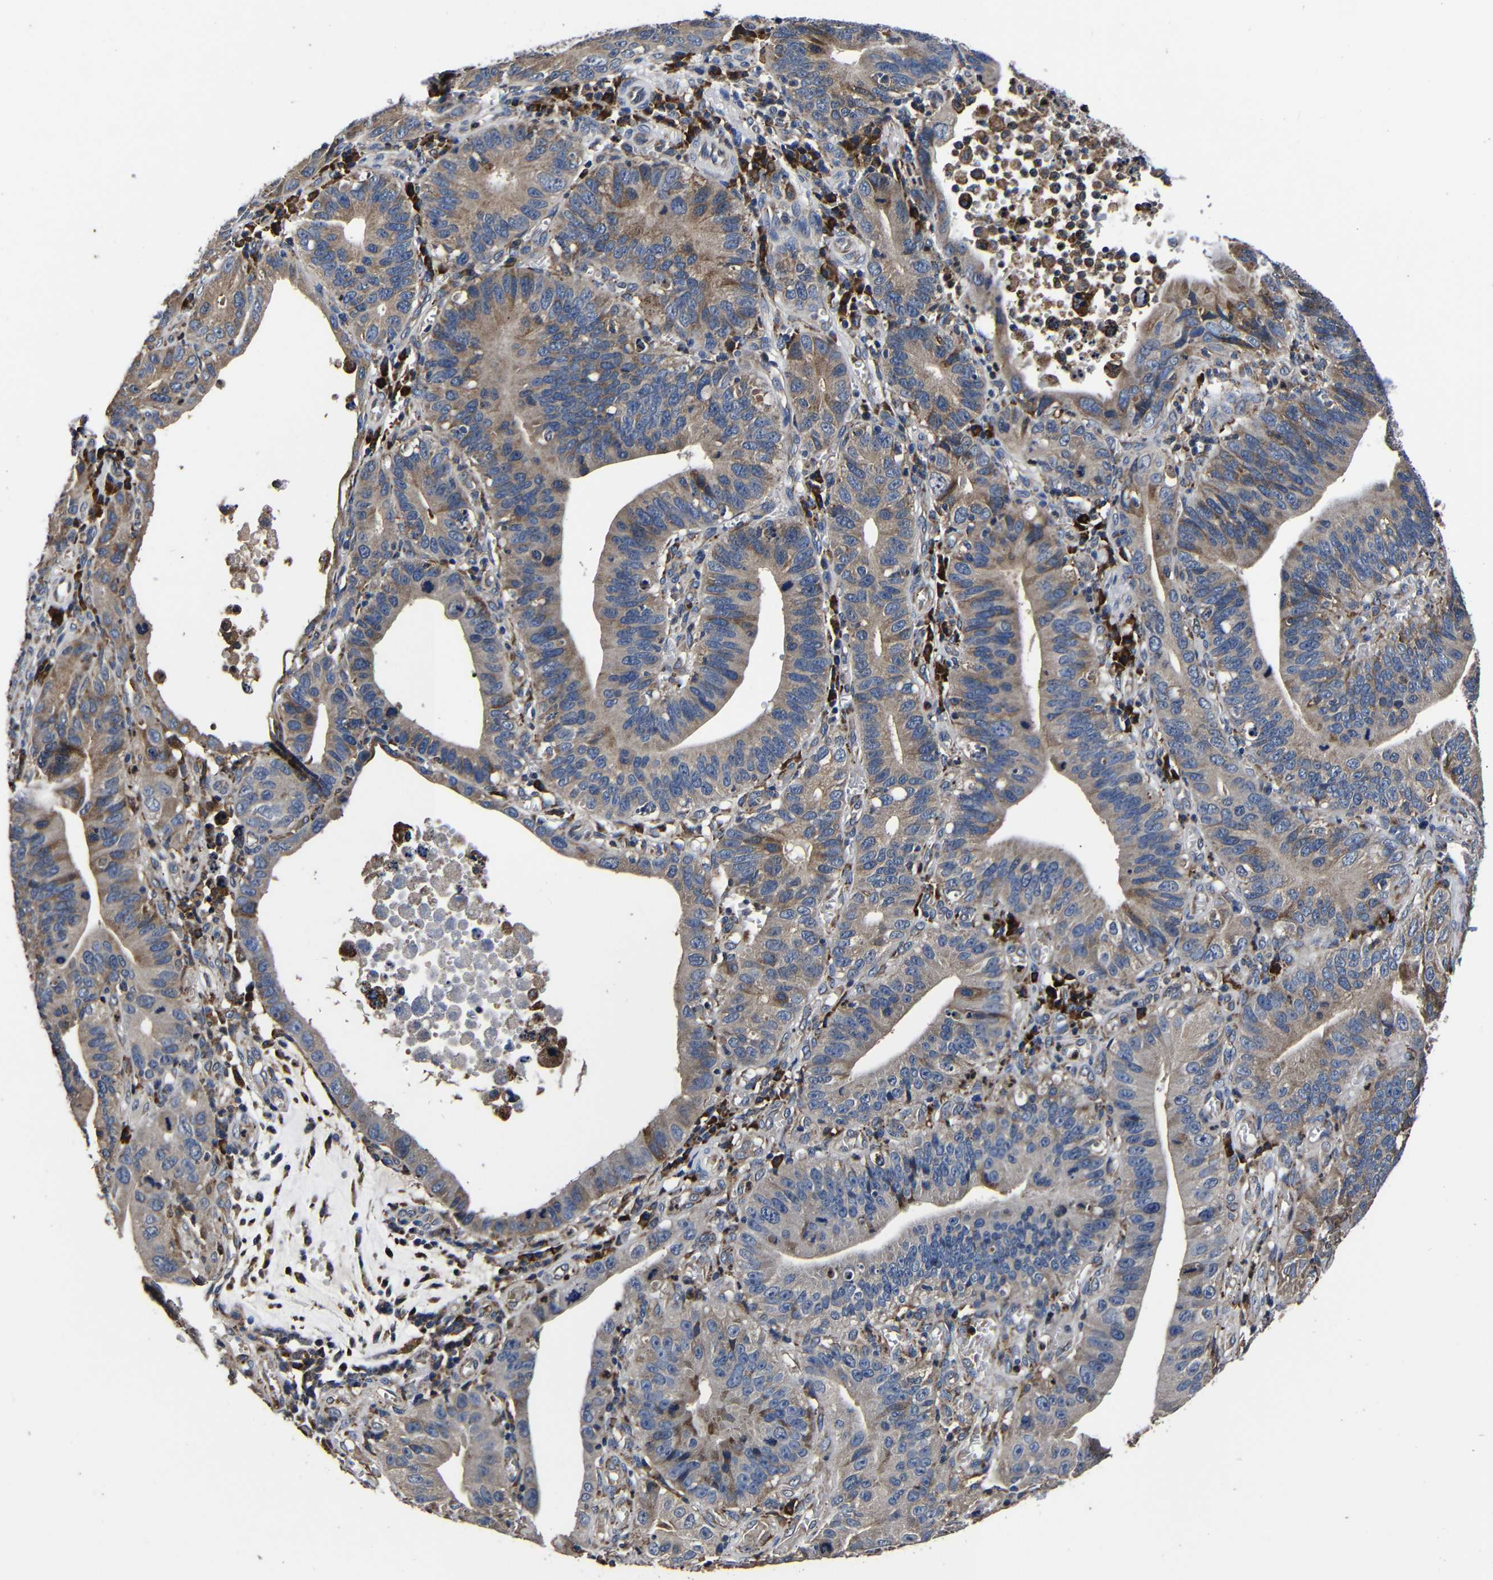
{"staining": {"intensity": "moderate", "quantity": ">75%", "location": "cytoplasmic/membranous"}, "tissue": "stomach cancer", "cell_type": "Tumor cells", "image_type": "cancer", "snomed": [{"axis": "morphology", "description": "Adenocarcinoma, NOS"}, {"axis": "topography", "description": "Stomach"}, {"axis": "topography", "description": "Gastric cardia"}], "caption": "Immunohistochemistry (IHC) image of neoplastic tissue: stomach adenocarcinoma stained using IHC displays medium levels of moderate protein expression localized specifically in the cytoplasmic/membranous of tumor cells, appearing as a cytoplasmic/membranous brown color.", "gene": "SCN9A", "patient": {"sex": "male", "age": 59}}